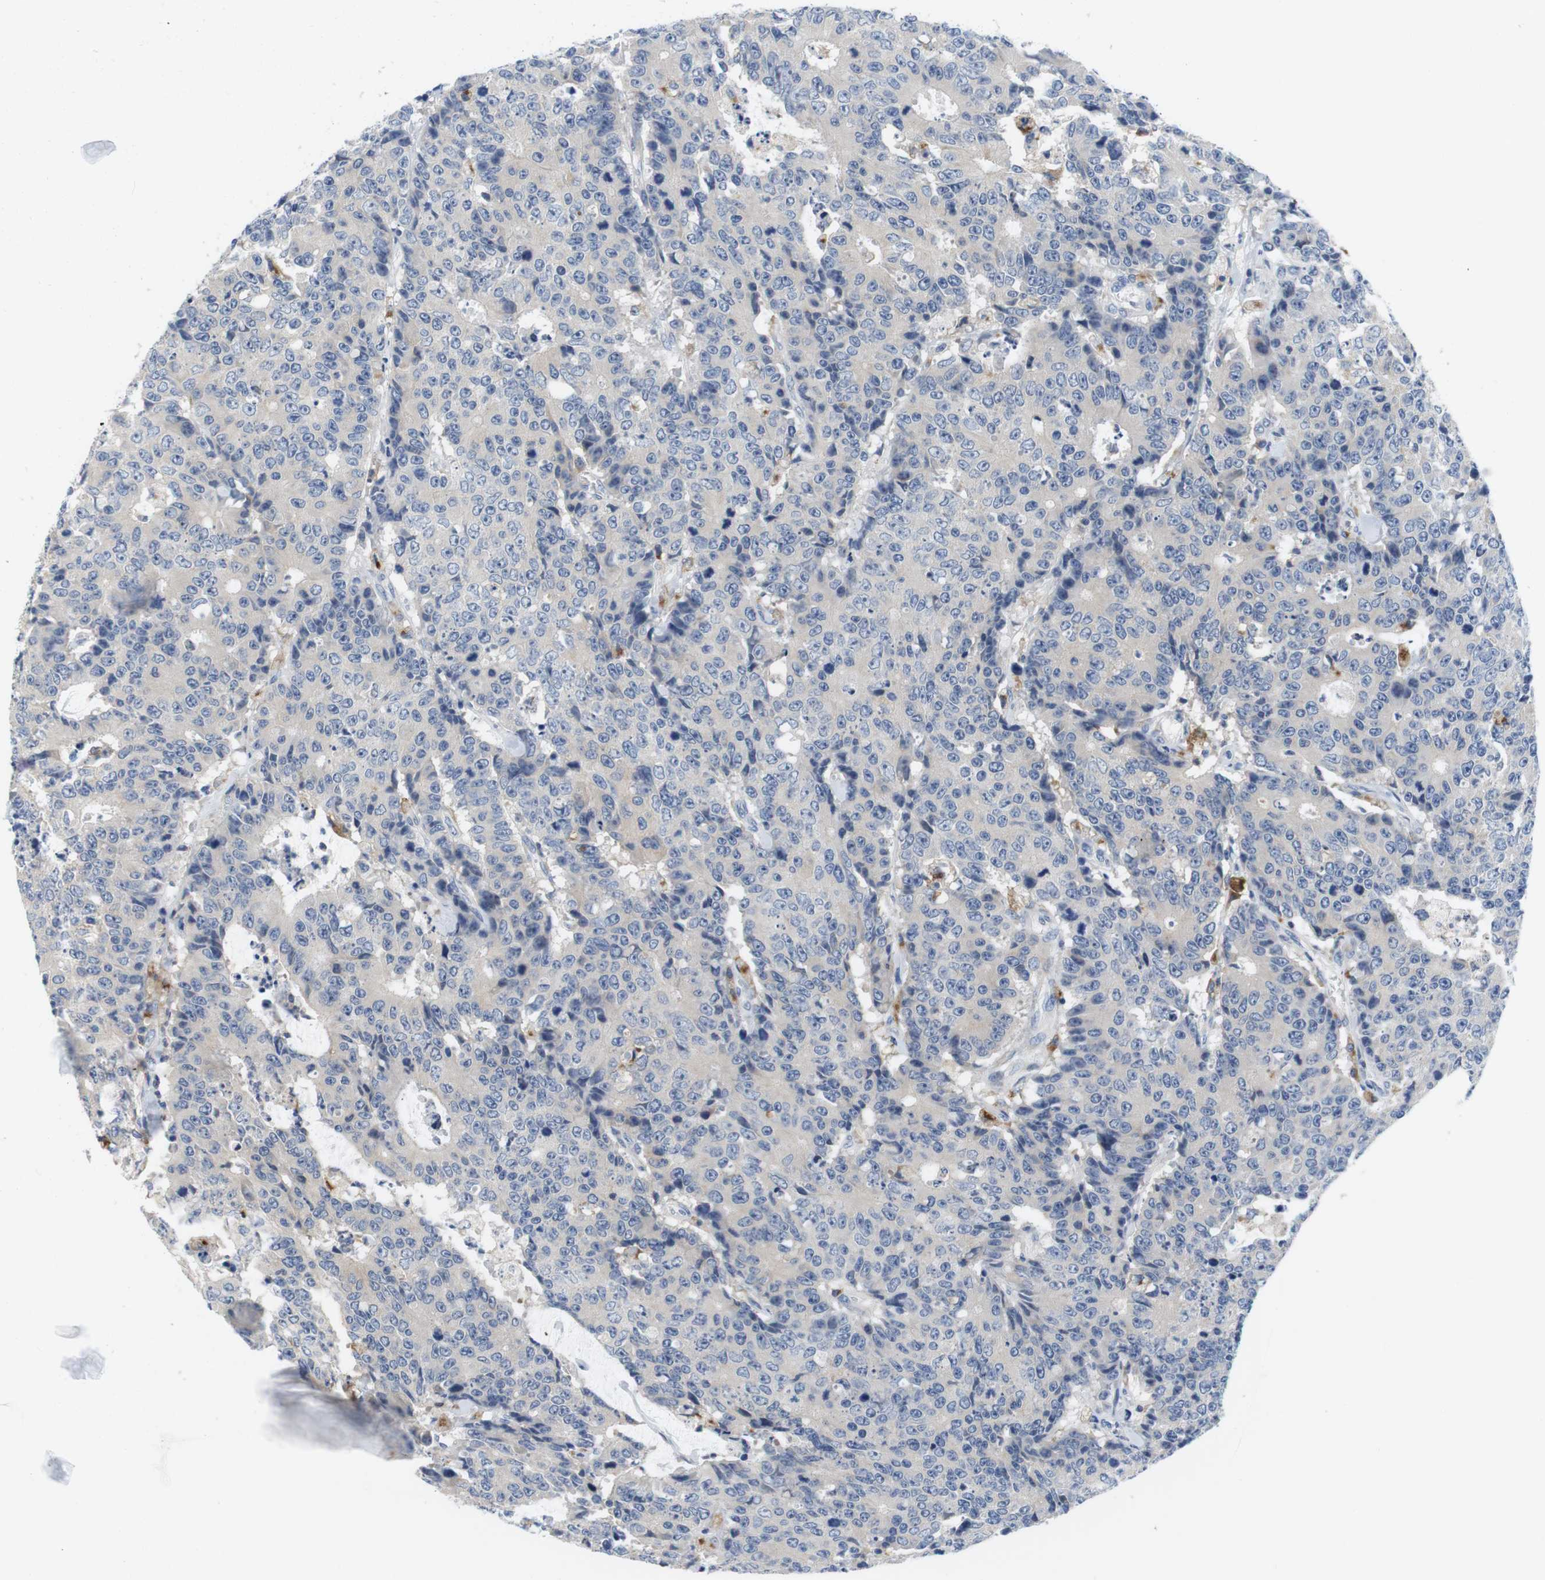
{"staining": {"intensity": "negative", "quantity": "none", "location": "none"}, "tissue": "colorectal cancer", "cell_type": "Tumor cells", "image_type": "cancer", "snomed": [{"axis": "morphology", "description": "Adenocarcinoma, NOS"}, {"axis": "topography", "description": "Colon"}], "caption": "There is no significant expression in tumor cells of colorectal cancer (adenocarcinoma). (DAB (3,3'-diaminobenzidine) IHC visualized using brightfield microscopy, high magnification).", "gene": "CNGA2", "patient": {"sex": "female", "age": 86}}